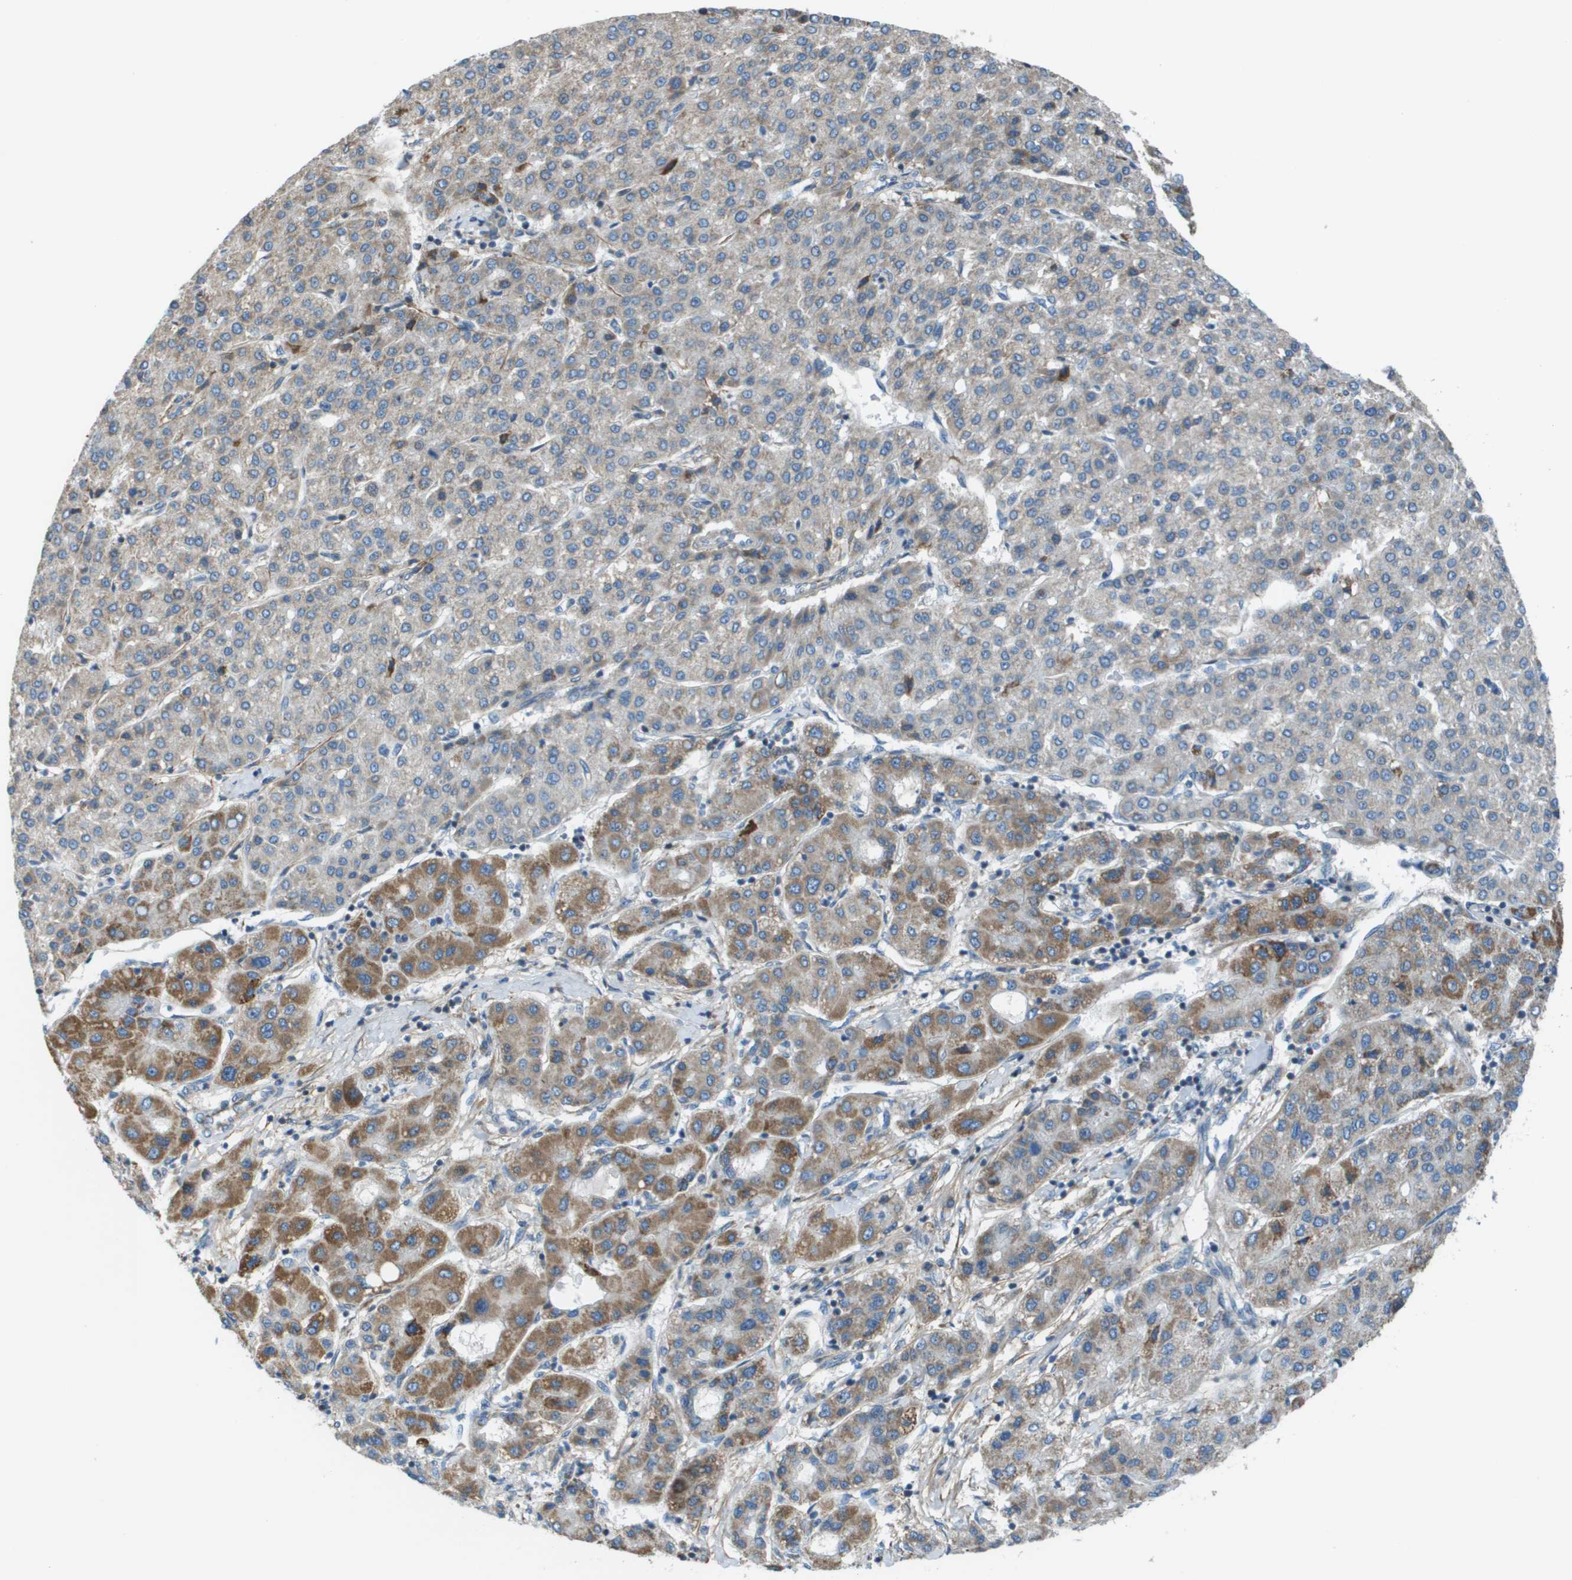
{"staining": {"intensity": "moderate", "quantity": "25%-75%", "location": "cytoplasmic/membranous"}, "tissue": "liver cancer", "cell_type": "Tumor cells", "image_type": "cancer", "snomed": [{"axis": "morphology", "description": "Carcinoma, Hepatocellular, NOS"}, {"axis": "topography", "description": "Liver"}], "caption": "The histopathology image exhibits staining of liver cancer, revealing moderate cytoplasmic/membranous protein positivity (brown color) within tumor cells. (brown staining indicates protein expression, while blue staining denotes nuclei).", "gene": "GALNT6", "patient": {"sex": "male", "age": 65}}